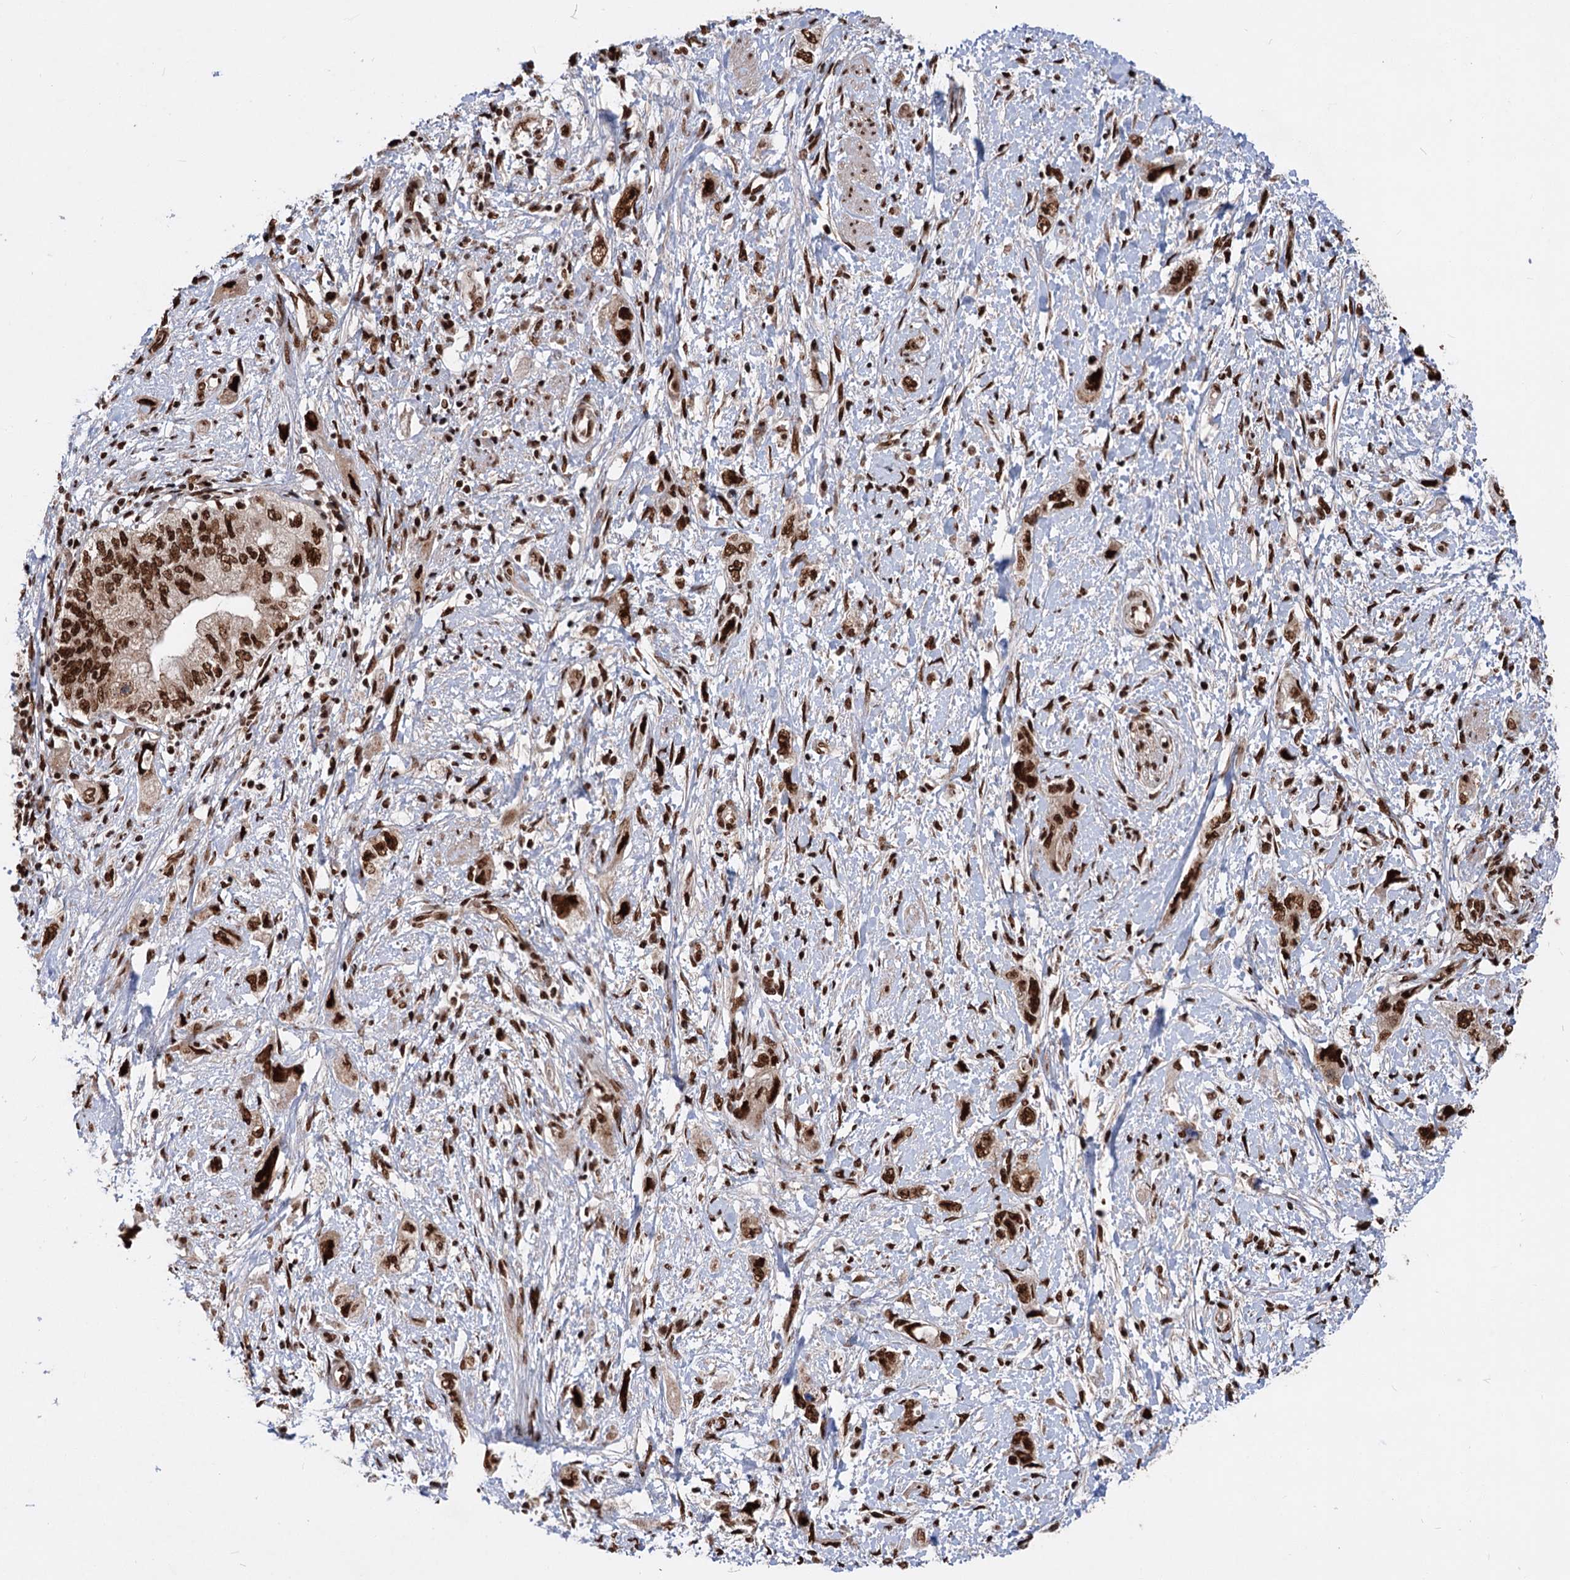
{"staining": {"intensity": "strong", "quantity": ">75%", "location": "nuclear"}, "tissue": "pancreatic cancer", "cell_type": "Tumor cells", "image_type": "cancer", "snomed": [{"axis": "morphology", "description": "Adenocarcinoma, NOS"}, {"axis": "topography", "description": "Pancreas"}], "caption": "Tumor cells reveal high levels of strong nuclear staining in about >75% of cells in human adenocarcinoma (pancreatic). (IHC, brightfield microscopy, high magnification).", "gene": "MAML1", "patient": {"sex": "female", "age": 73}}